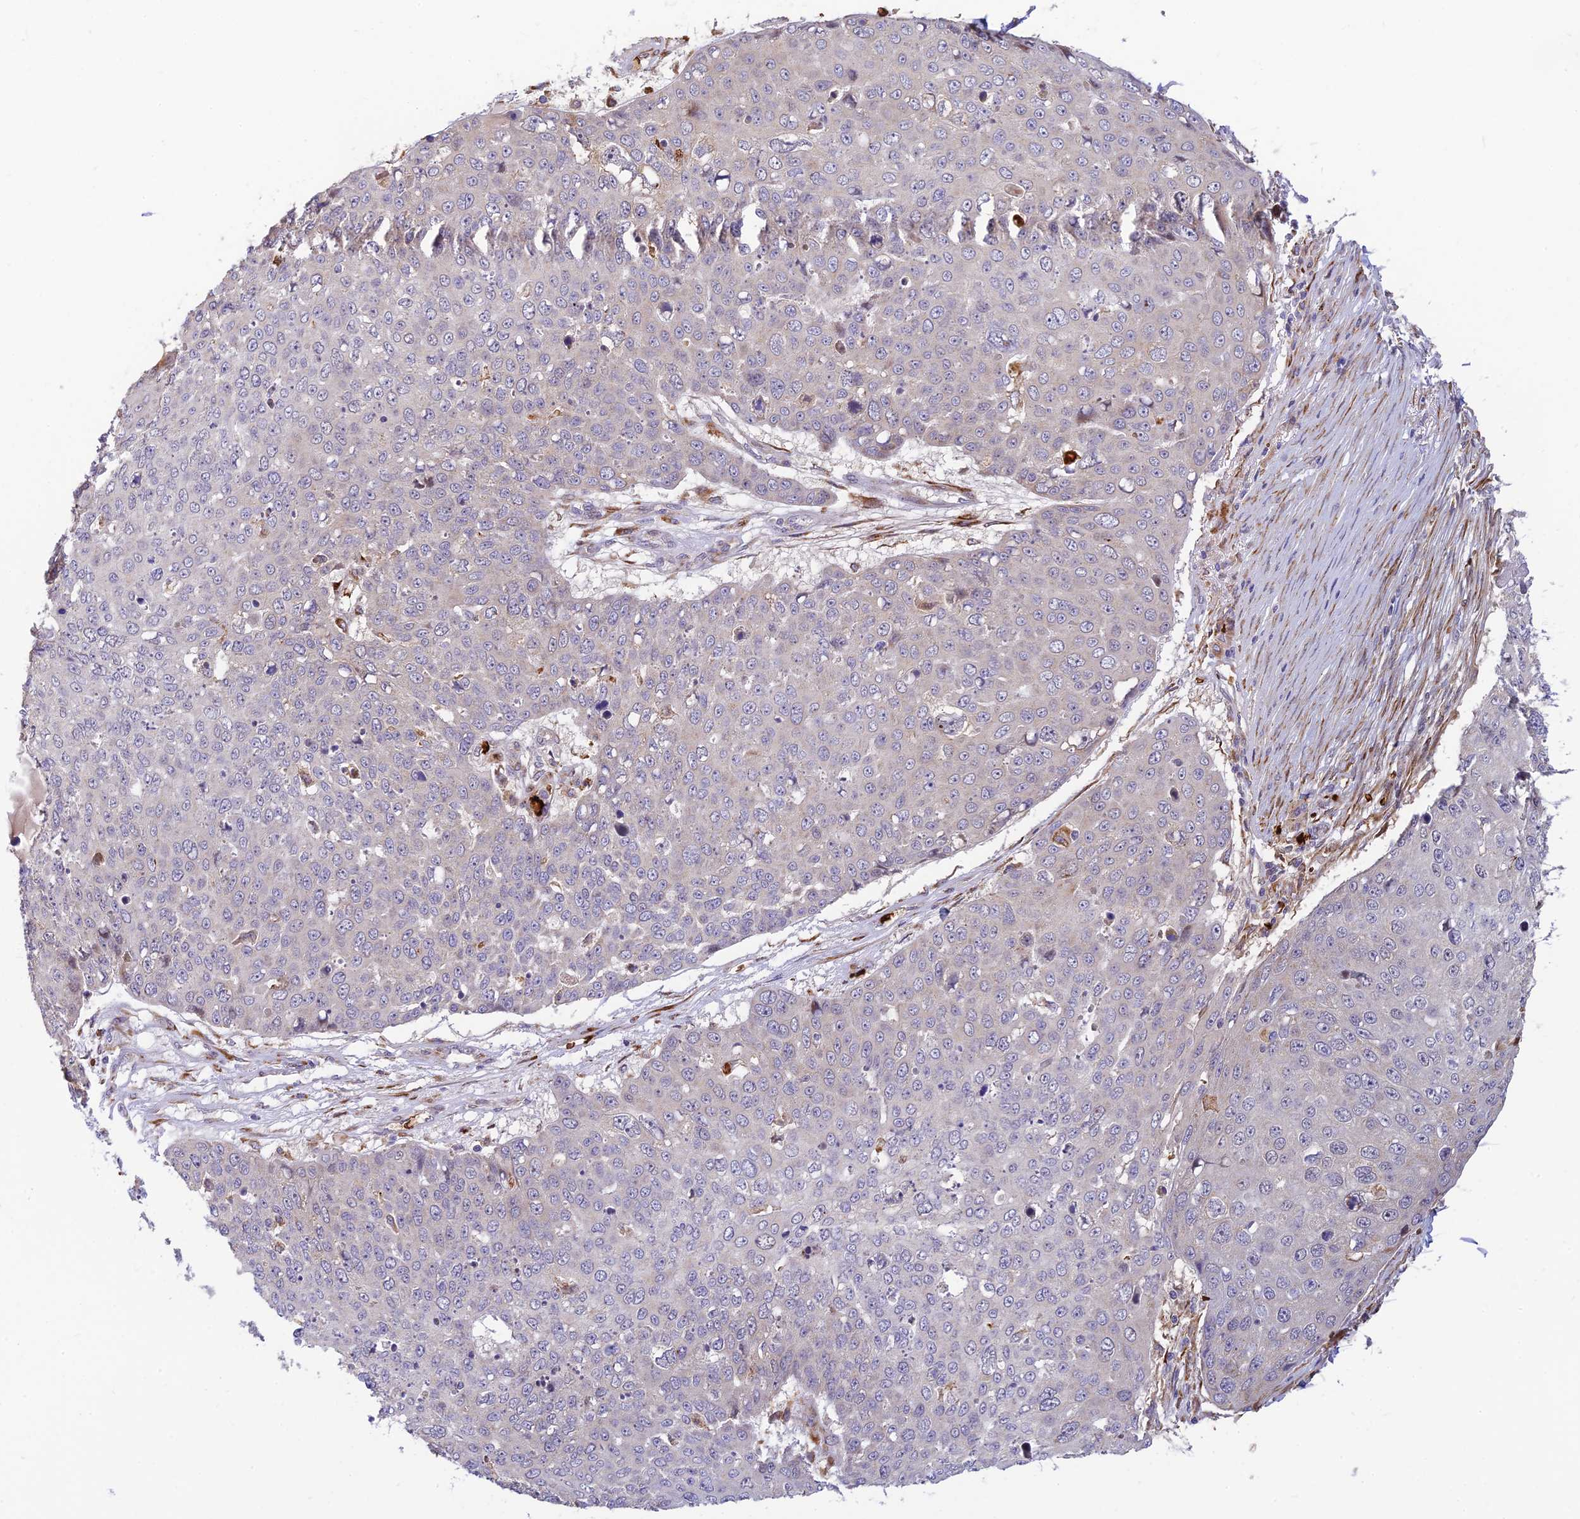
{"staining": {"intensity": "negative", "quantity": "none", "location": "none"}, "tissue": "skin cancer", "cell_type": "Tumor cells", "image_type": "cancer", "snomed": [{"axis": "morphology", "description": "Squamous cell carcinoma, NOS"}, {"axis": "topography", "description": "Skin"}], "caption": "Tumor cells are negative for brown protein staining in skin cancer. Nuclei are stained in blue.", "gene": "UFSP2", "patient": {"sex": "male", "age": 71}}